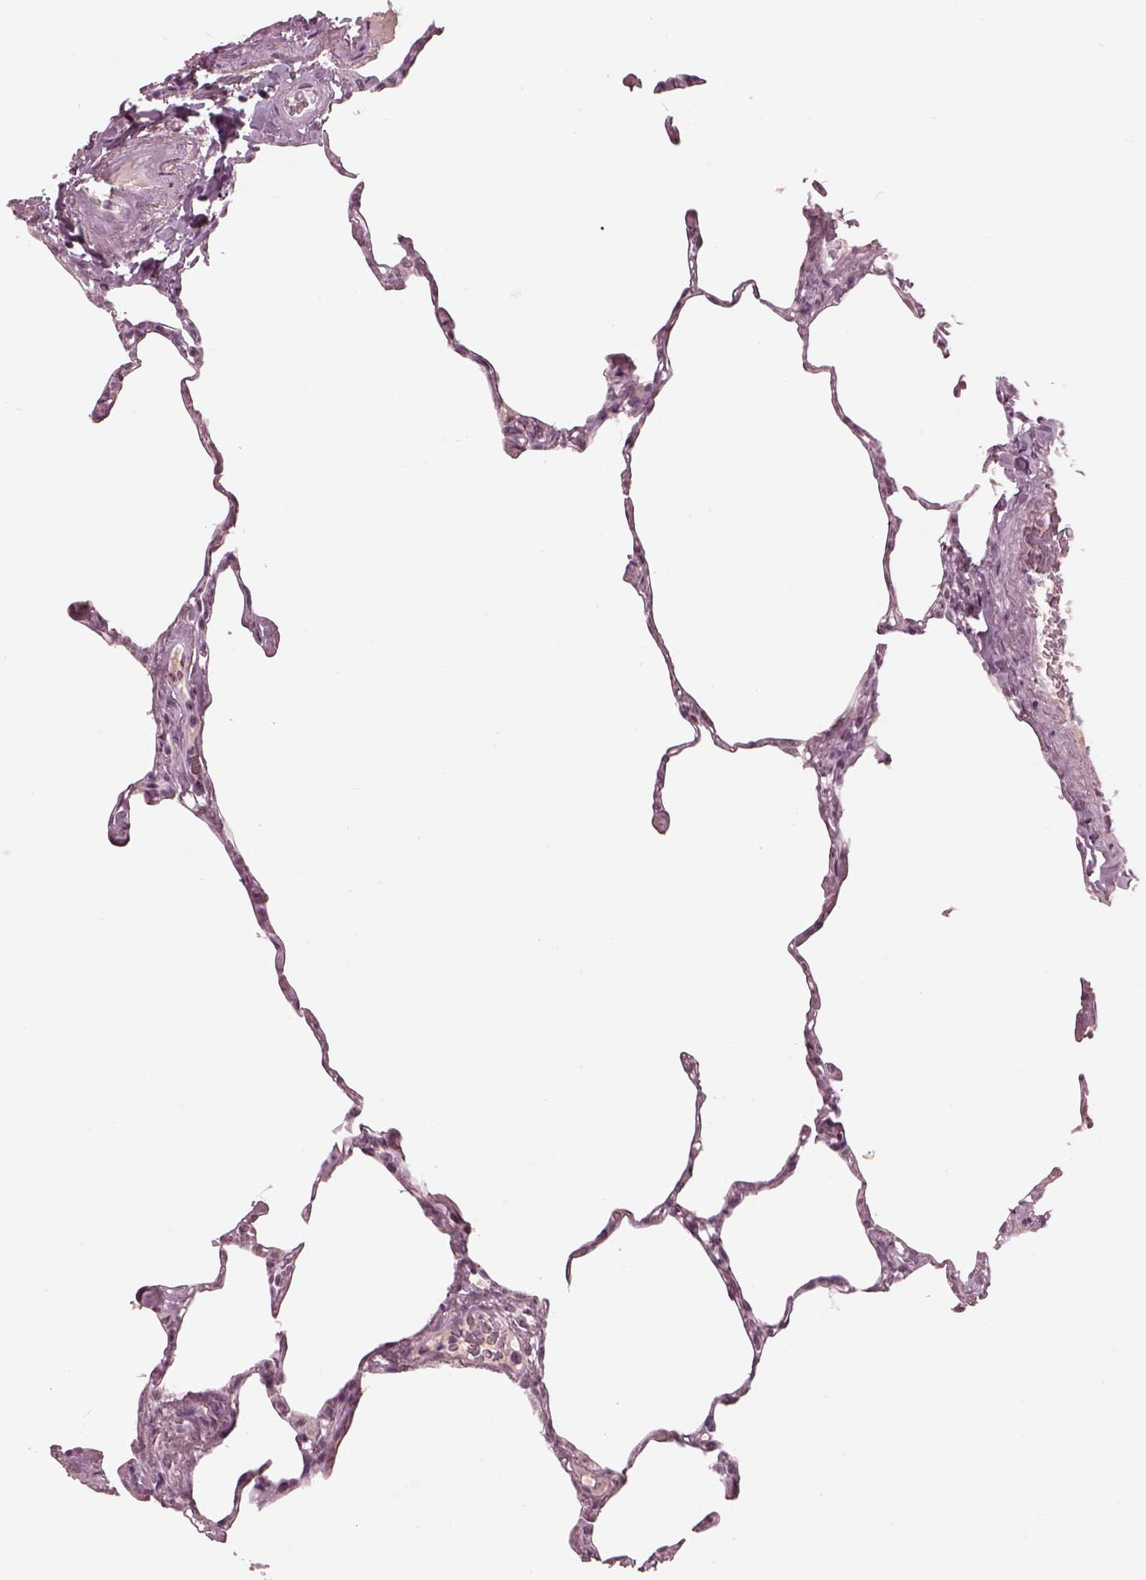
{"staining": {"intensity": "negative", "quantity": "none", "location": "none"}, "tissue": "lung", "cell_type": "Alveolar cells", "image_type": "normal", "snomed": [{"axis": "morphology", "description": "Normal tissue, NOS"}, {"axis": "topography", "description": "Lung"}], "caption": "Immunohistochemistry of benign lung displays no expression in alveolar cells. (DAB (3,3'-diaminobenzidine) IHC visualized using brightfield microscopy, high magnification).", "gene": "GARIN4", "patient": {"sex": "male", "age": 65}}